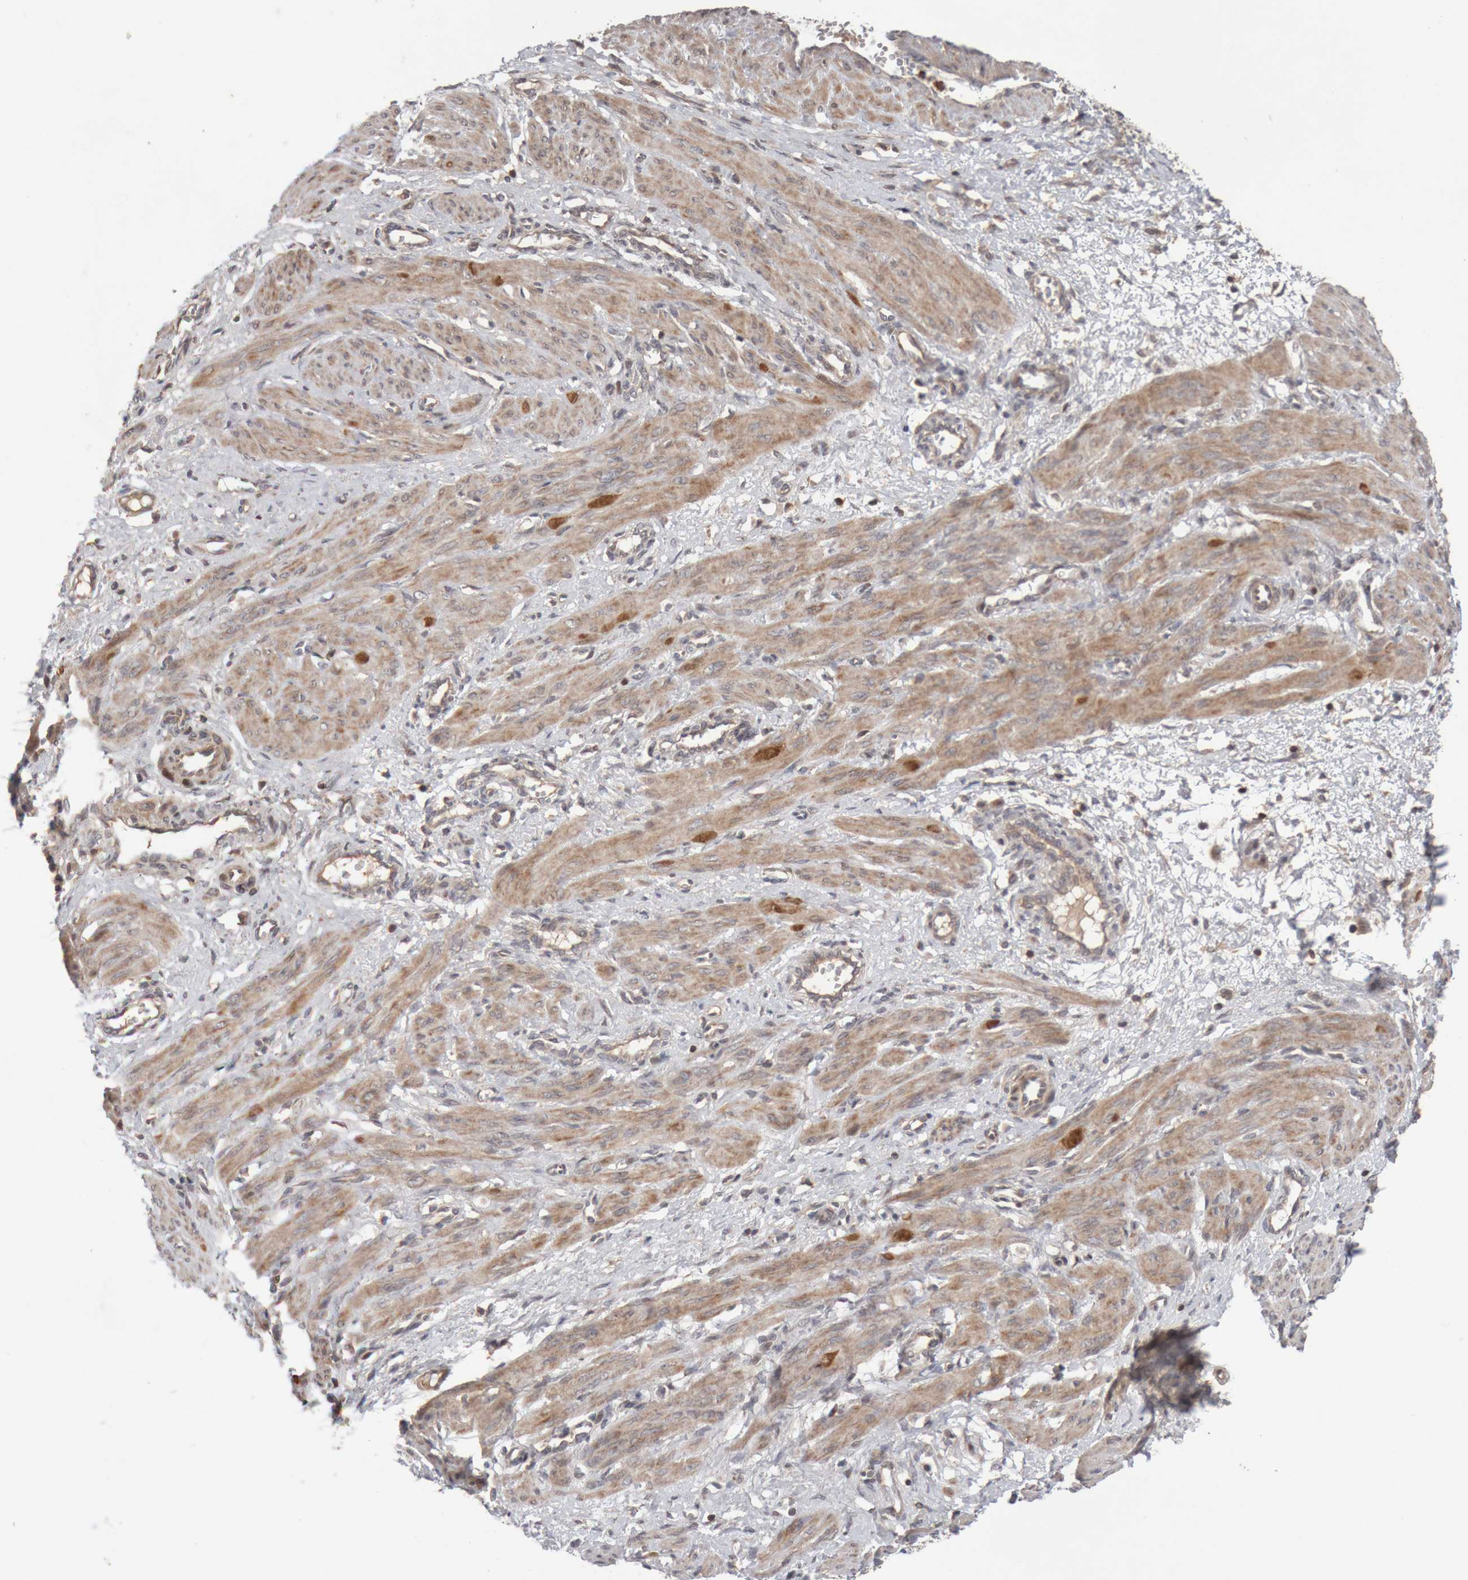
{"staining": {"intensity": "moderate", "quantity": ">75%", "location": "cytoplasmic/membranous"}, "tissue": "smooth muscle", "cell_type": "Smooth muscle cells", "image_type": "normal", "snomed": [{"axis": "morphology", "description": "Normal tissue, NOS"}, {"axis": "topography", "description": "Endometrium"}], "caption": "This histopathology image reveals normal smooth muscle stained with IHC to label a protein in brown. The cytoplasmic/membranous of smooth muscle cells show moderate positivity for the protein. Nuclei are counter-stained blue.", "gene": "KIF21B", "patient": {"sex": "female", "age": 33}}